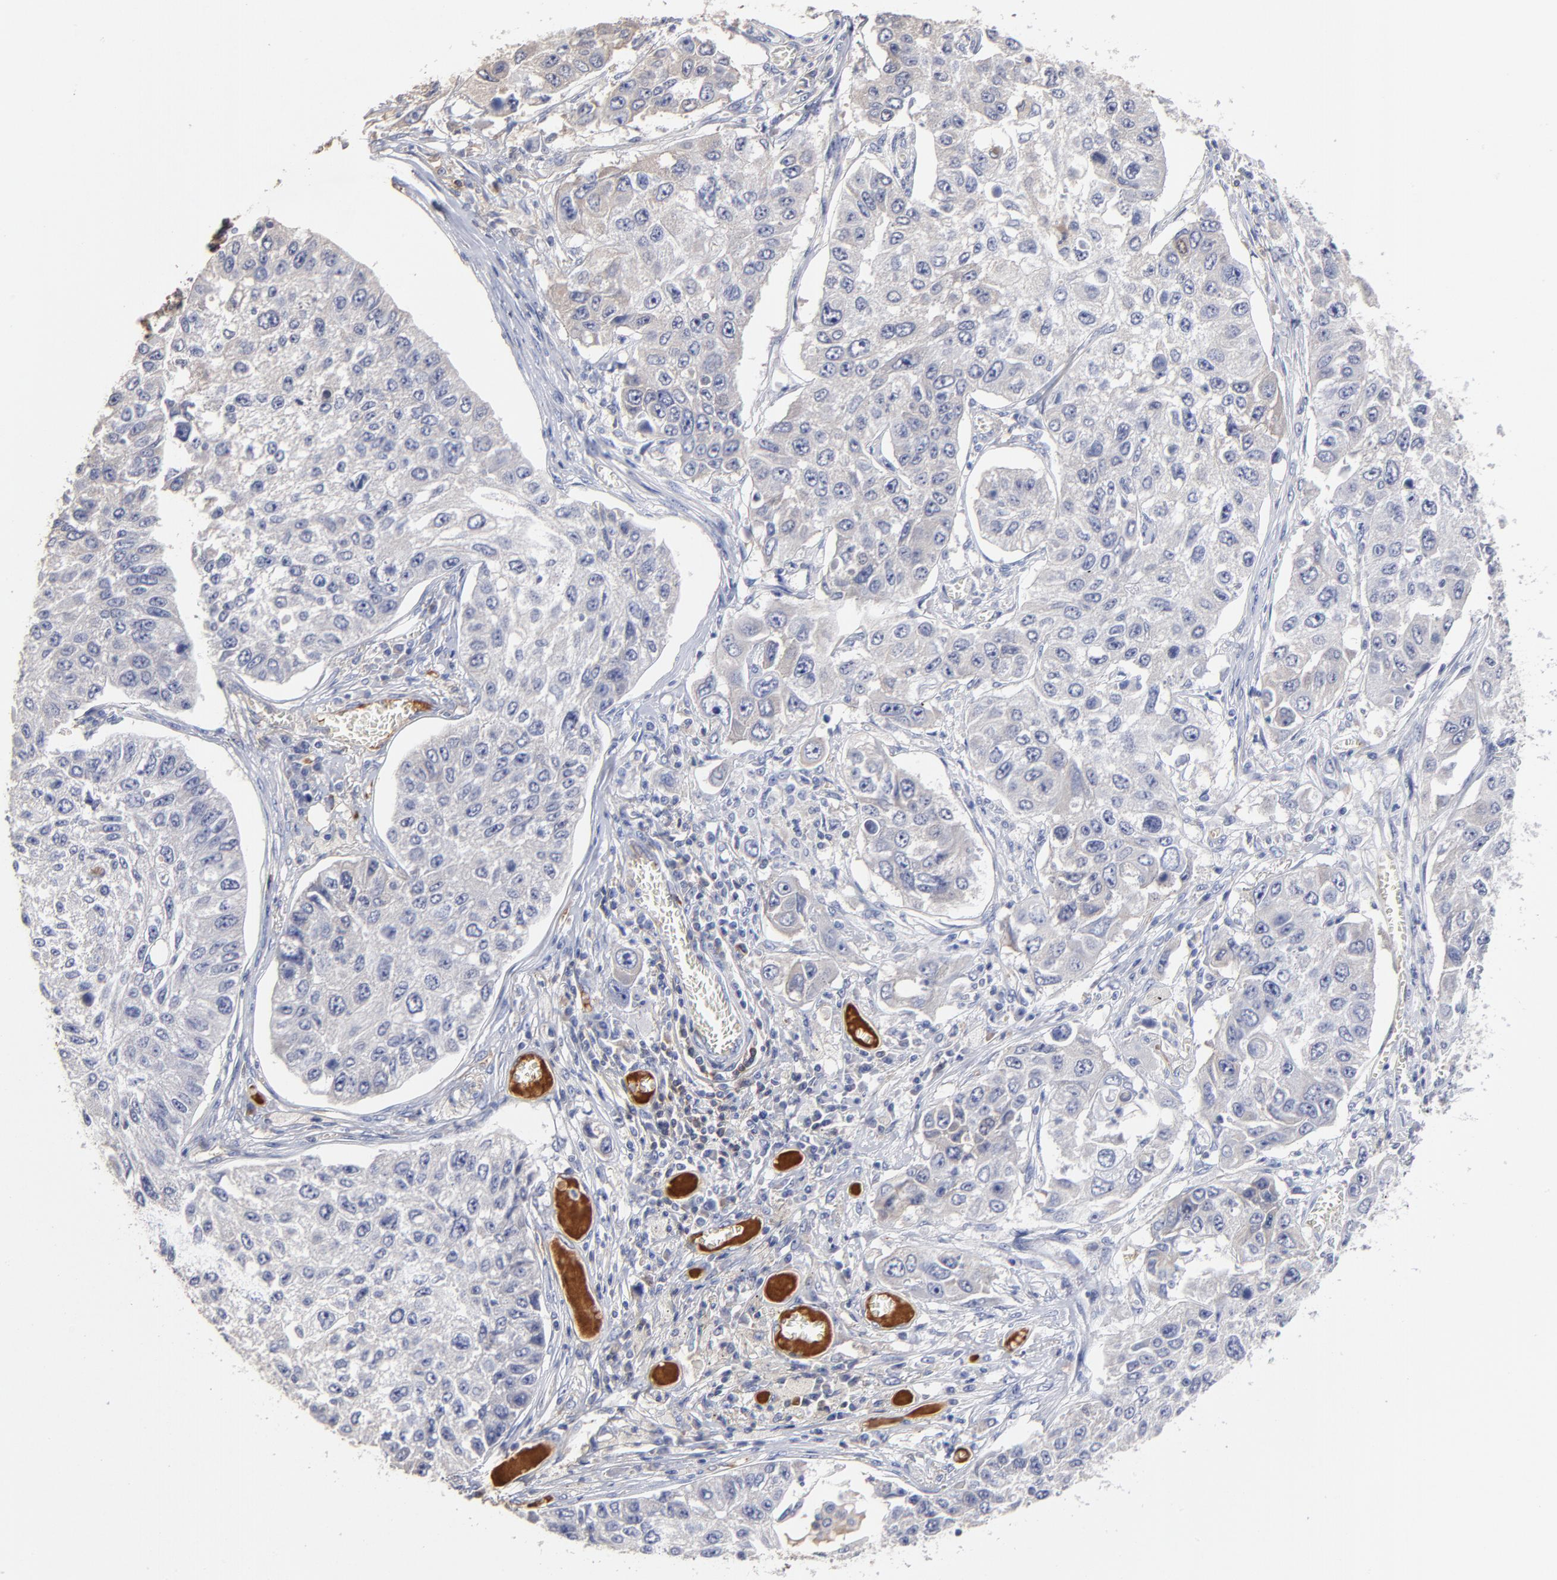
{"staining": {"intensity": "weak", "quantity": "<25%", "location": "cytoplasmic/membranous"}, "tissue": "lung cancer", "cell_type": "Tumor cells", "image_type": "cancer", "snomed": [{"axis": "morphology", "description": "Squamous cell carcinoma, NOS"}, {"axis": "topography", "description": "Lung"}], "caption": "This is an immunohistochemistry (IHC) photomicrograph of lung squamous cell carcinoma. There is no staining in tumor cells.", "gene": "TRAT1", "patient": {"sex": "male", "age": 71}}